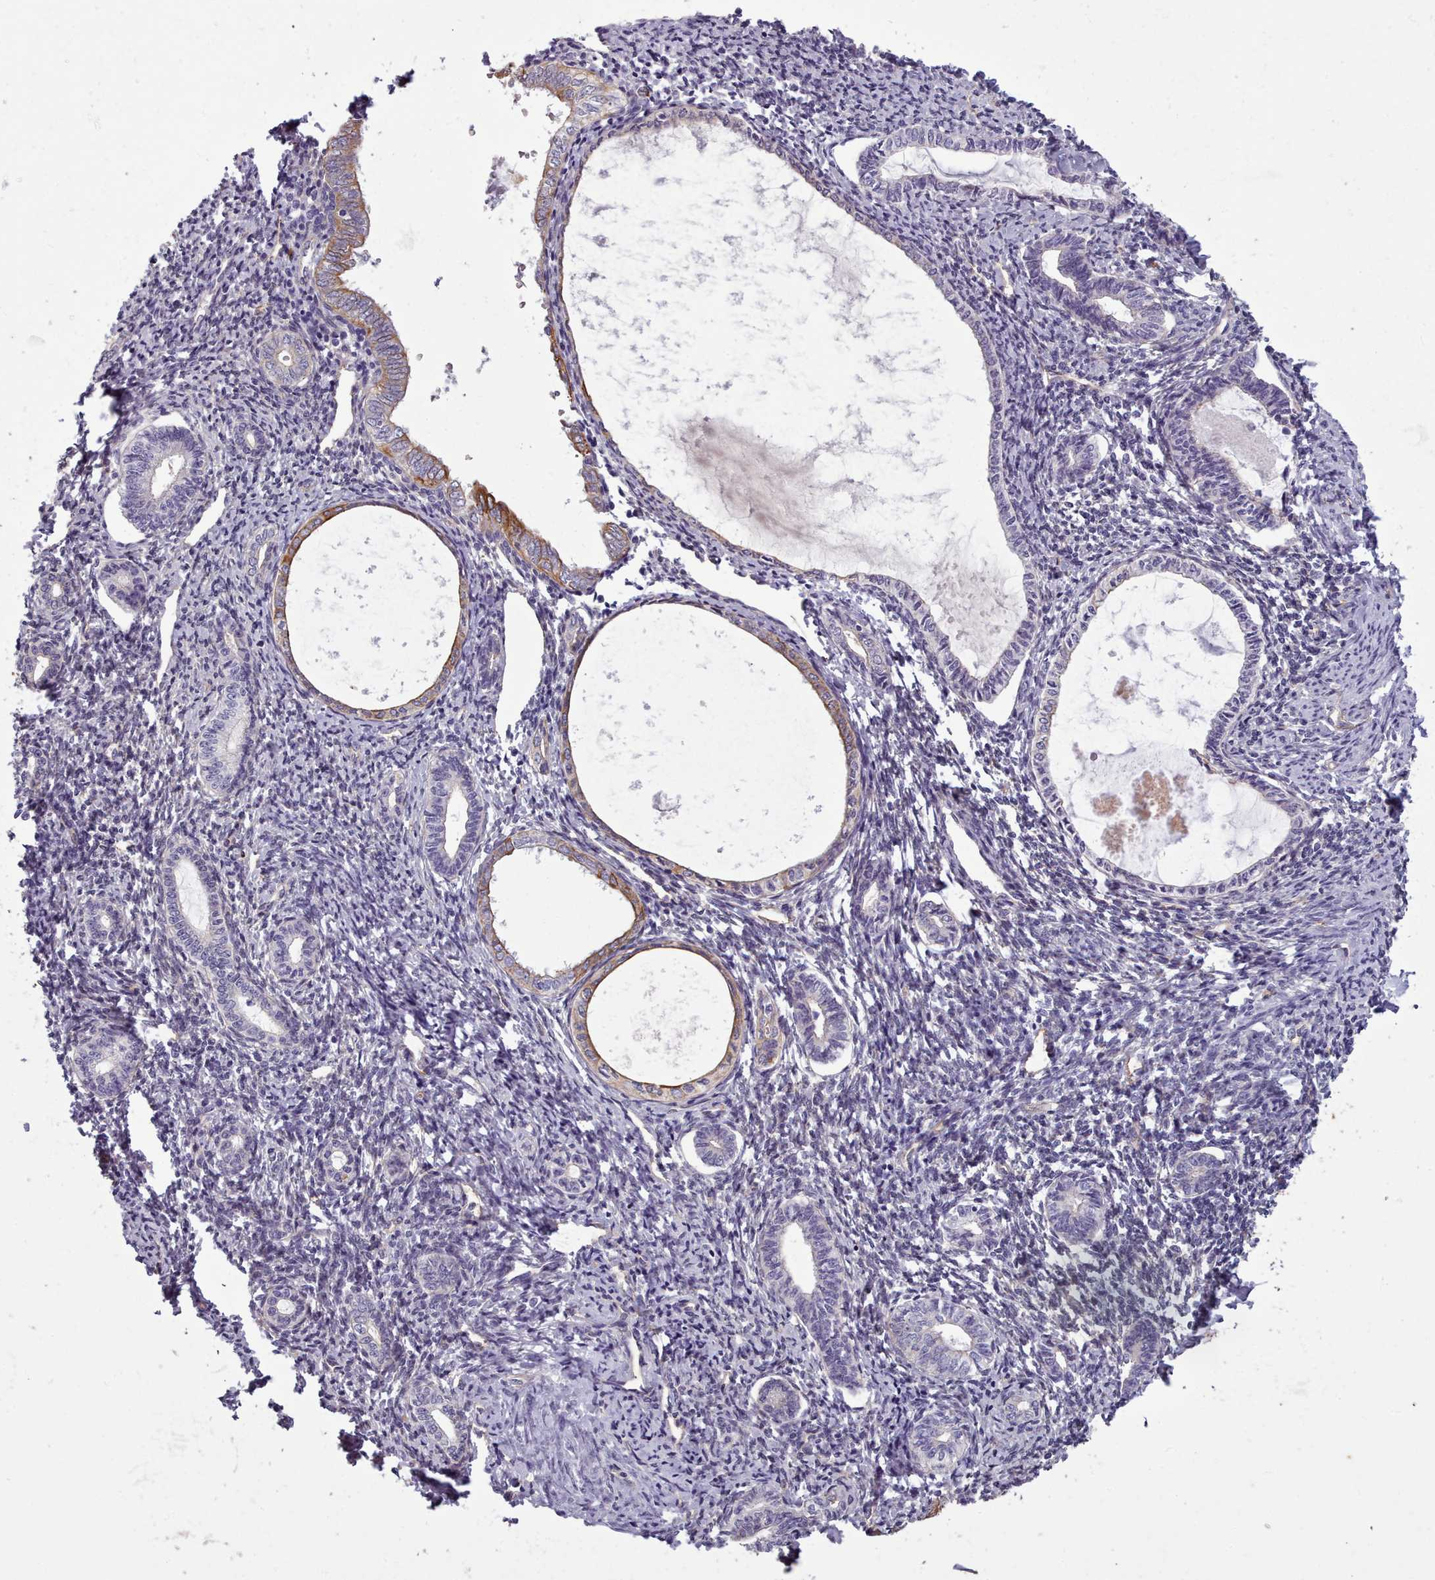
{"staining": {"intensity": "negative", "quantity": "none", "location": "none"}, "tissue": "endometrium", "cell_type": "Cells in endometrial stroma", "image_type": "normal", "snomed": [{"axis": "morphology", "description": "Normal tissue, NOS"}, {"axis": "topography", "description": "Endometrium"}], "caption": "The histopathology image reveals no staining of cells in endometrial stroma in benign endometrium. (Stains: DAB (3,3'-diaminobenzidine) IHC with hematoxylin counter stain, Microscopy: brightfield microscopy at high magnification).", "gene": "PLD4", "patient": {"sex": "female", "age": 63}}